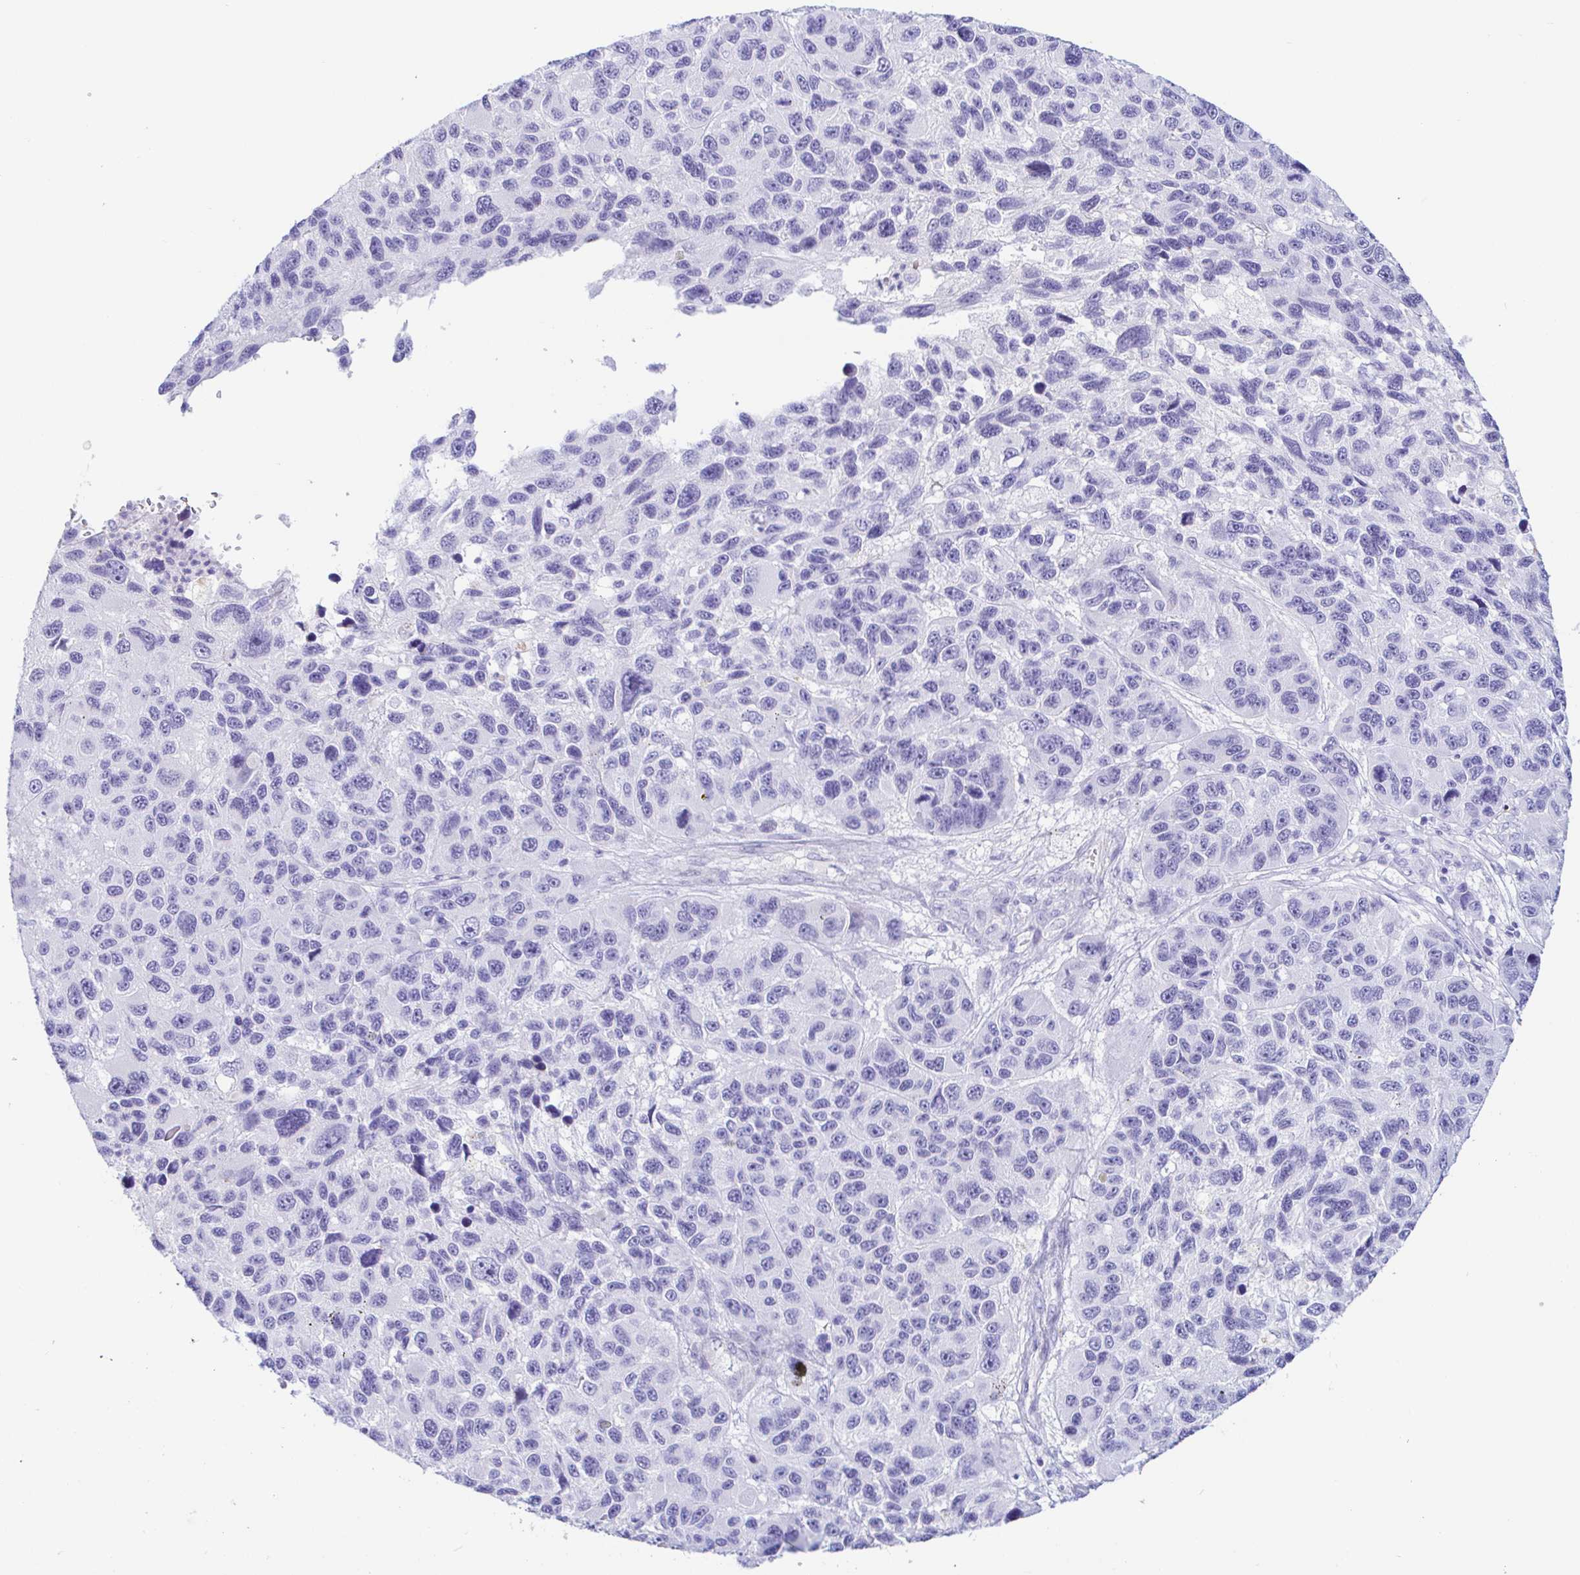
{"staining": {"intensity": "negative", "quantity": "none", "location": "none"}, "tissue": "melanoma", "cell_type": "Tumor cells", "image_type": "cancer", "snomed": [{"axis": "morphology", "description": "Malignant melanoma, NOS"}, {"axis": "topography", "description": "Skin"}], "caption": "A micrograph of malignant melanoma stained for a protein shows no brown staining in tumor cells.", "gene": "PINLYP", "patient": {"sex": "male", "age": 53}}